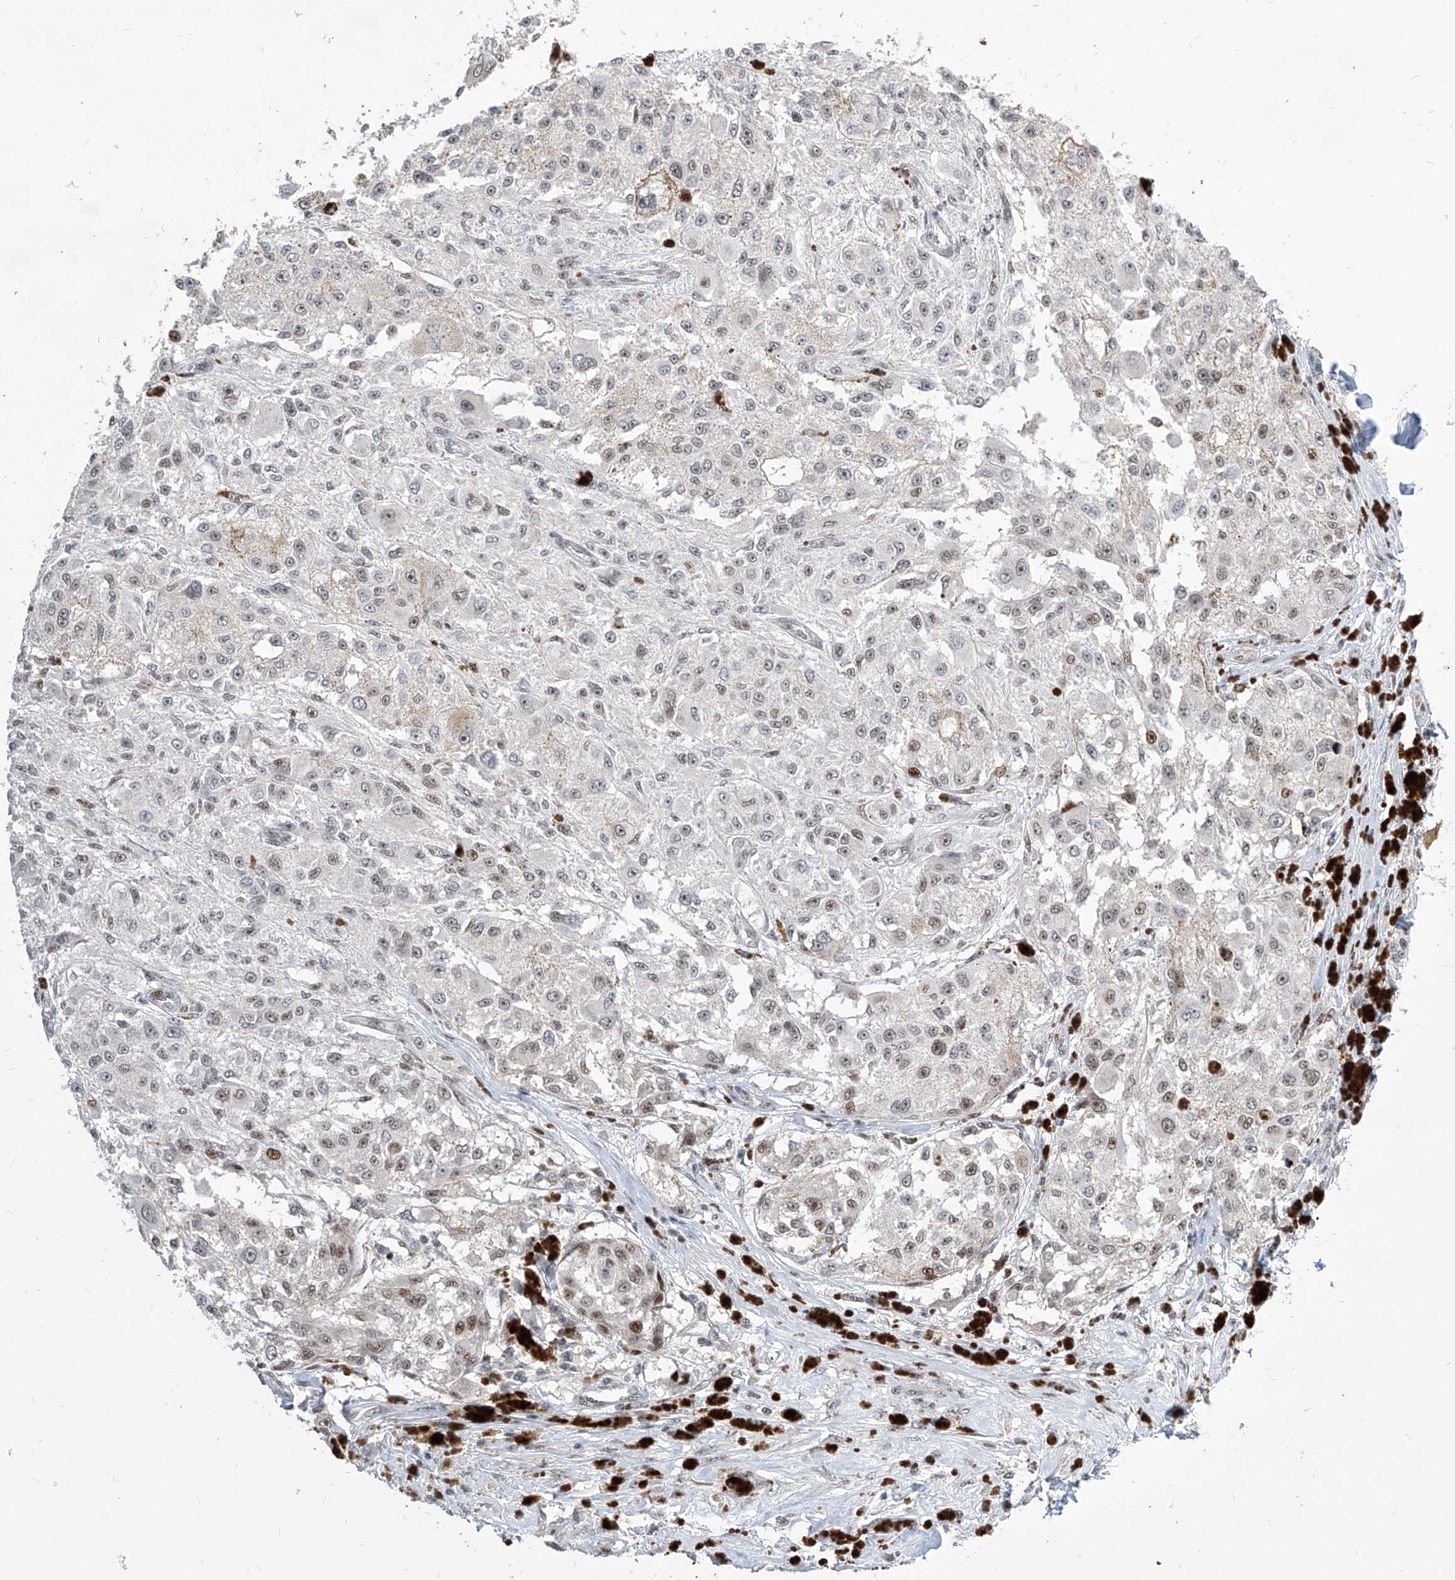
{"staining": {"intensity": "weak", "quantity": "25%-75%", "location": "nuclear"}, "tissue": "melanoma", "cell_type": "Tumor cells", "image_type": "cancer", "snomed": [{"axis": "morphology", "description": "Necrosis, NOS"}, {"axis": "morphology", "description": "Malignant melanoma, NOS"}, {"axis": "topography", "description": "Skin"}], "caption": "Immunohistochemical staining of melanoma displays weak nuclear protein positivity in about 25%-75% of tumor cells.", "gene": "IRF2", "patient": {"sex": "female", "age": 87}}